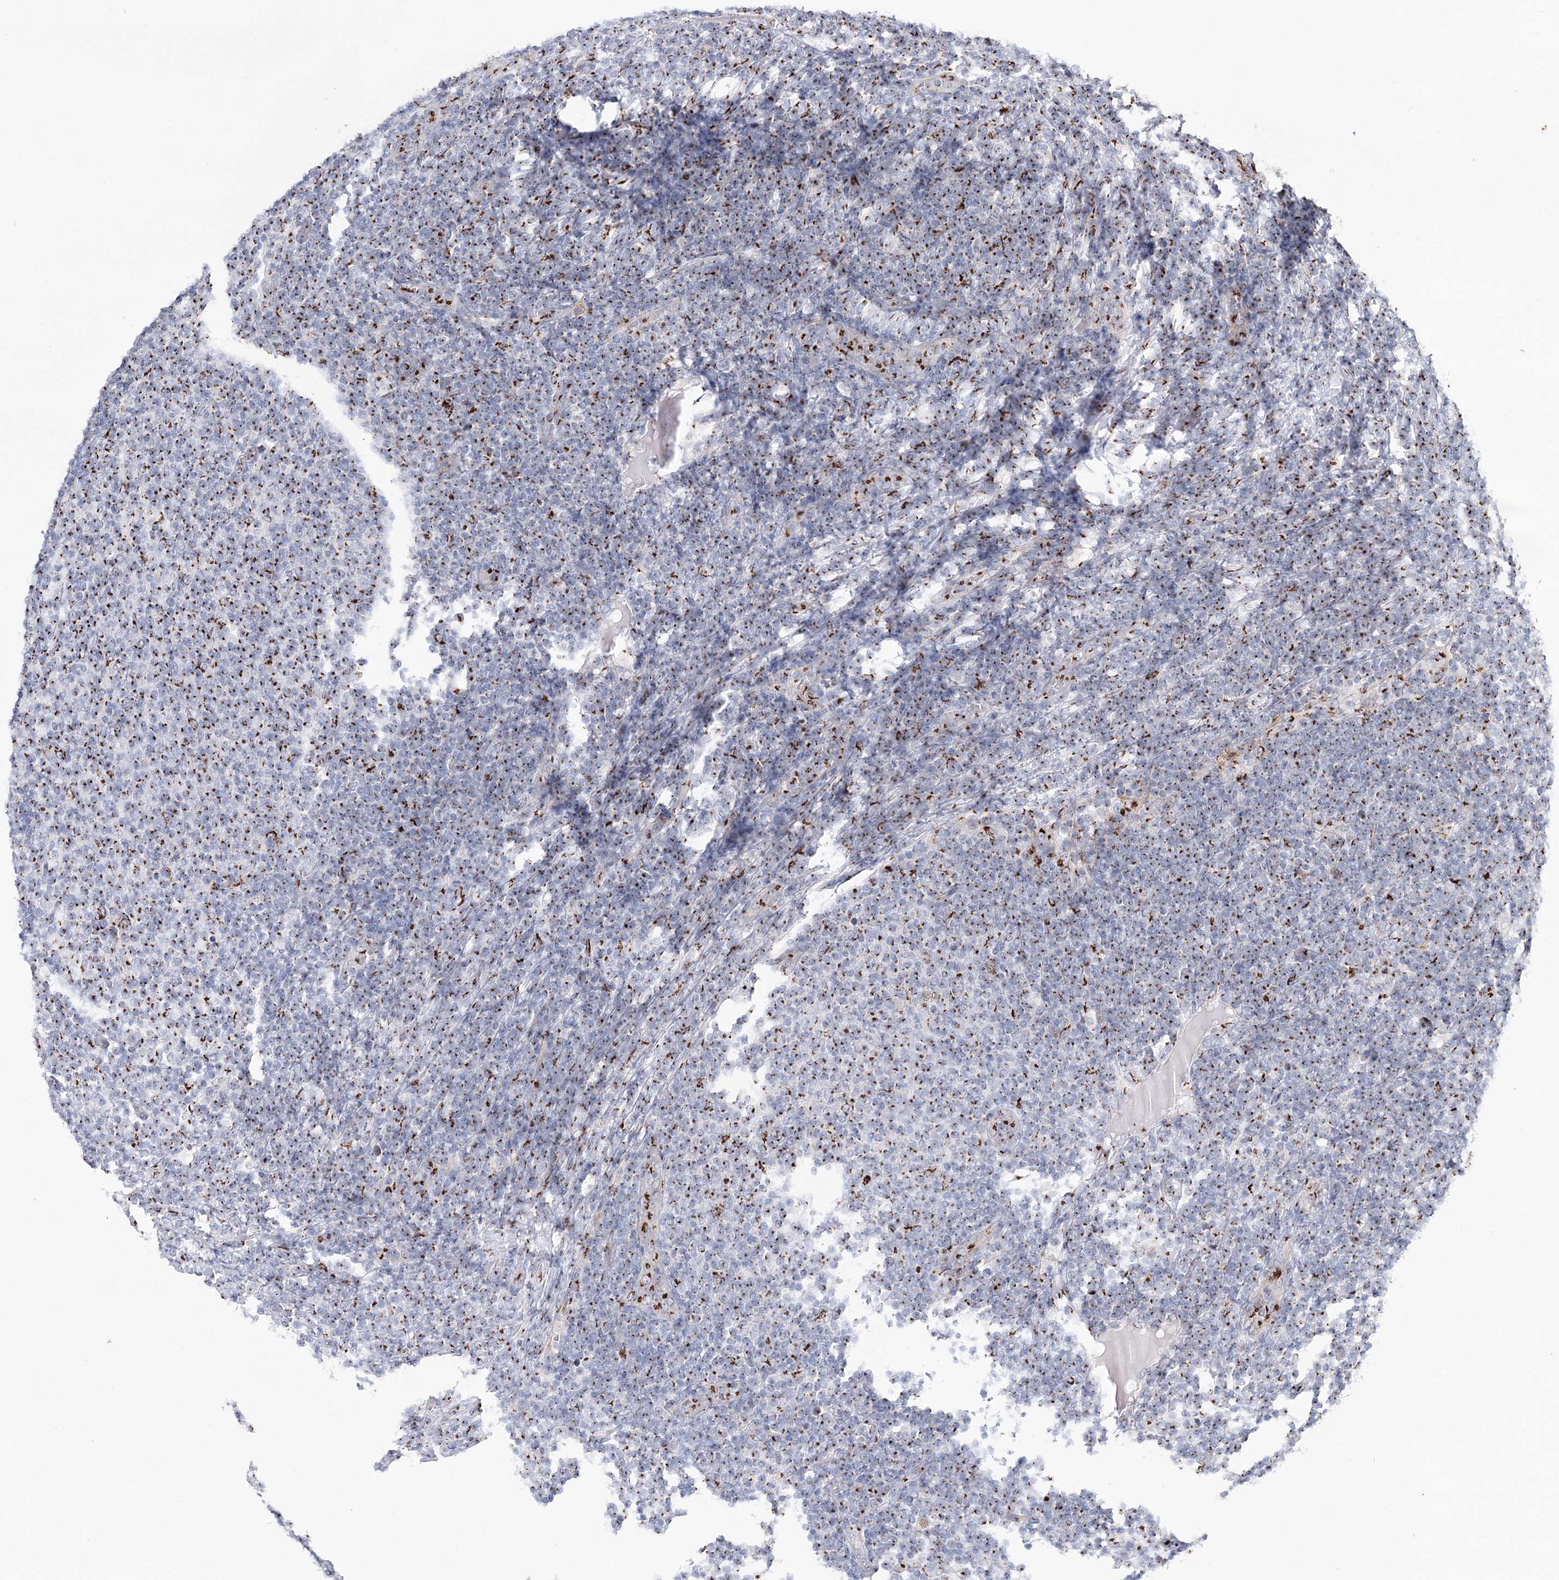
{"staining": {"intensity": "strong", "quantity": "25%-75%", "location": "cytoplasmic/membranous"}, "tissue": "lymphoma", "cell_type": "Tumor cells", "image_type": "cancer", "snomed": [{"axis": "morphology", "description": "Malignant lymphoma, non-Hodgkin's type, Low grade"}, {"axis": "topography", "description": "Lymph node"}], "caption": "Brown immunohistochemical staining in human lymphoma displays strong cytoplasmic/membranous positivity in about 25%-75% of tumor cells.", "gene": "TMEM165", "patient": {"sex": "male", "age": 66}}